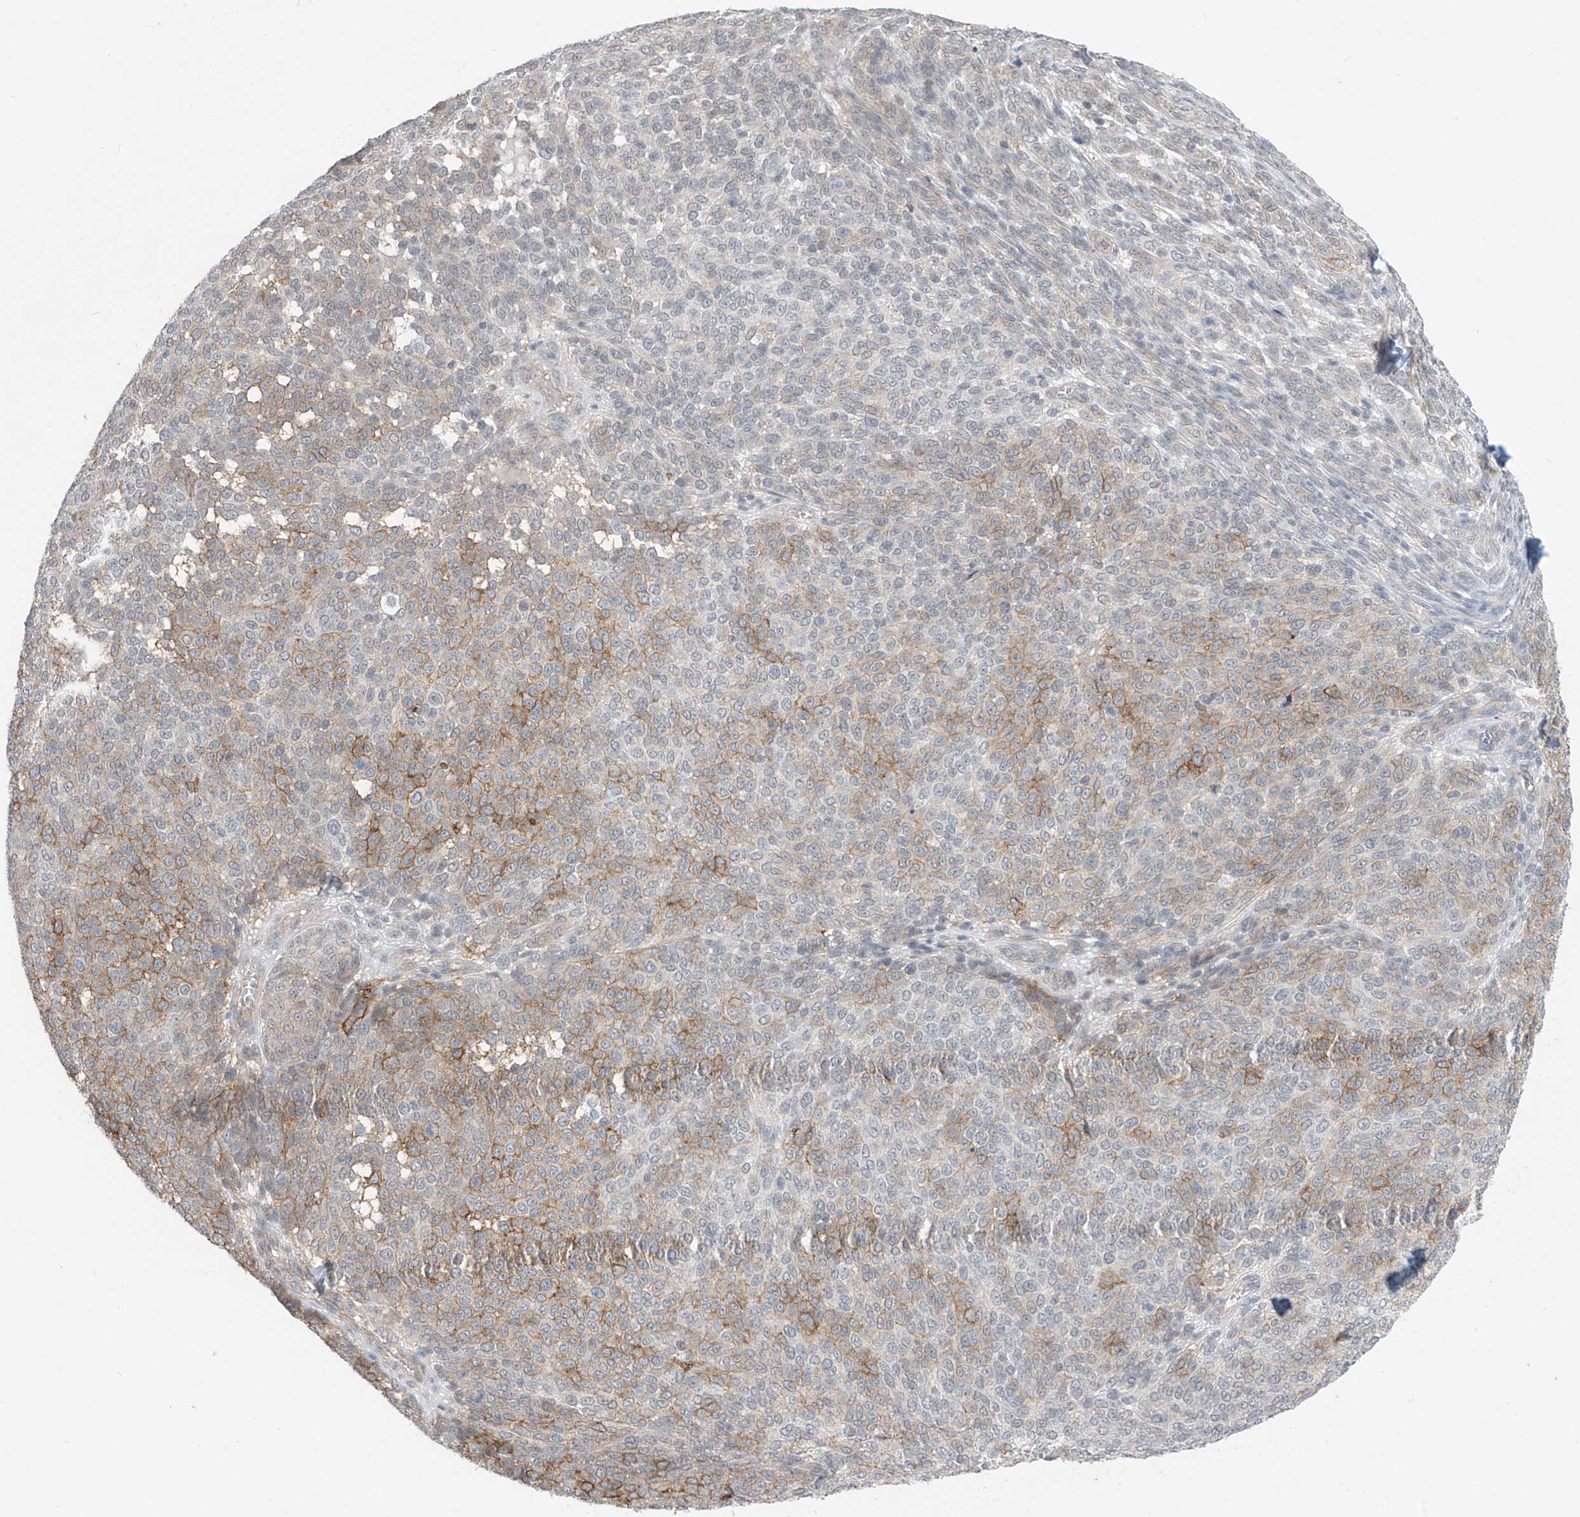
{"staining": {"intensity": "moderate", "quantity": "<25%", "location": "cytoplasmic/membranous"}, "tissue": "melanoma", "cell_type": "Tumor cells", "image_type": "cancer", "snomed": [{"axis": "morphology", "description": "Malignant melanoma, NOS"}, {"axis": "topography", "description": "Skin"}], "caption": "A brown stain labels moderate cytoplasmic/membranous positivity of a protein in human malignant melanoma tumor cells.", "gene": "ABLIM2", "patient": {"sex": "male", "age": 73}}